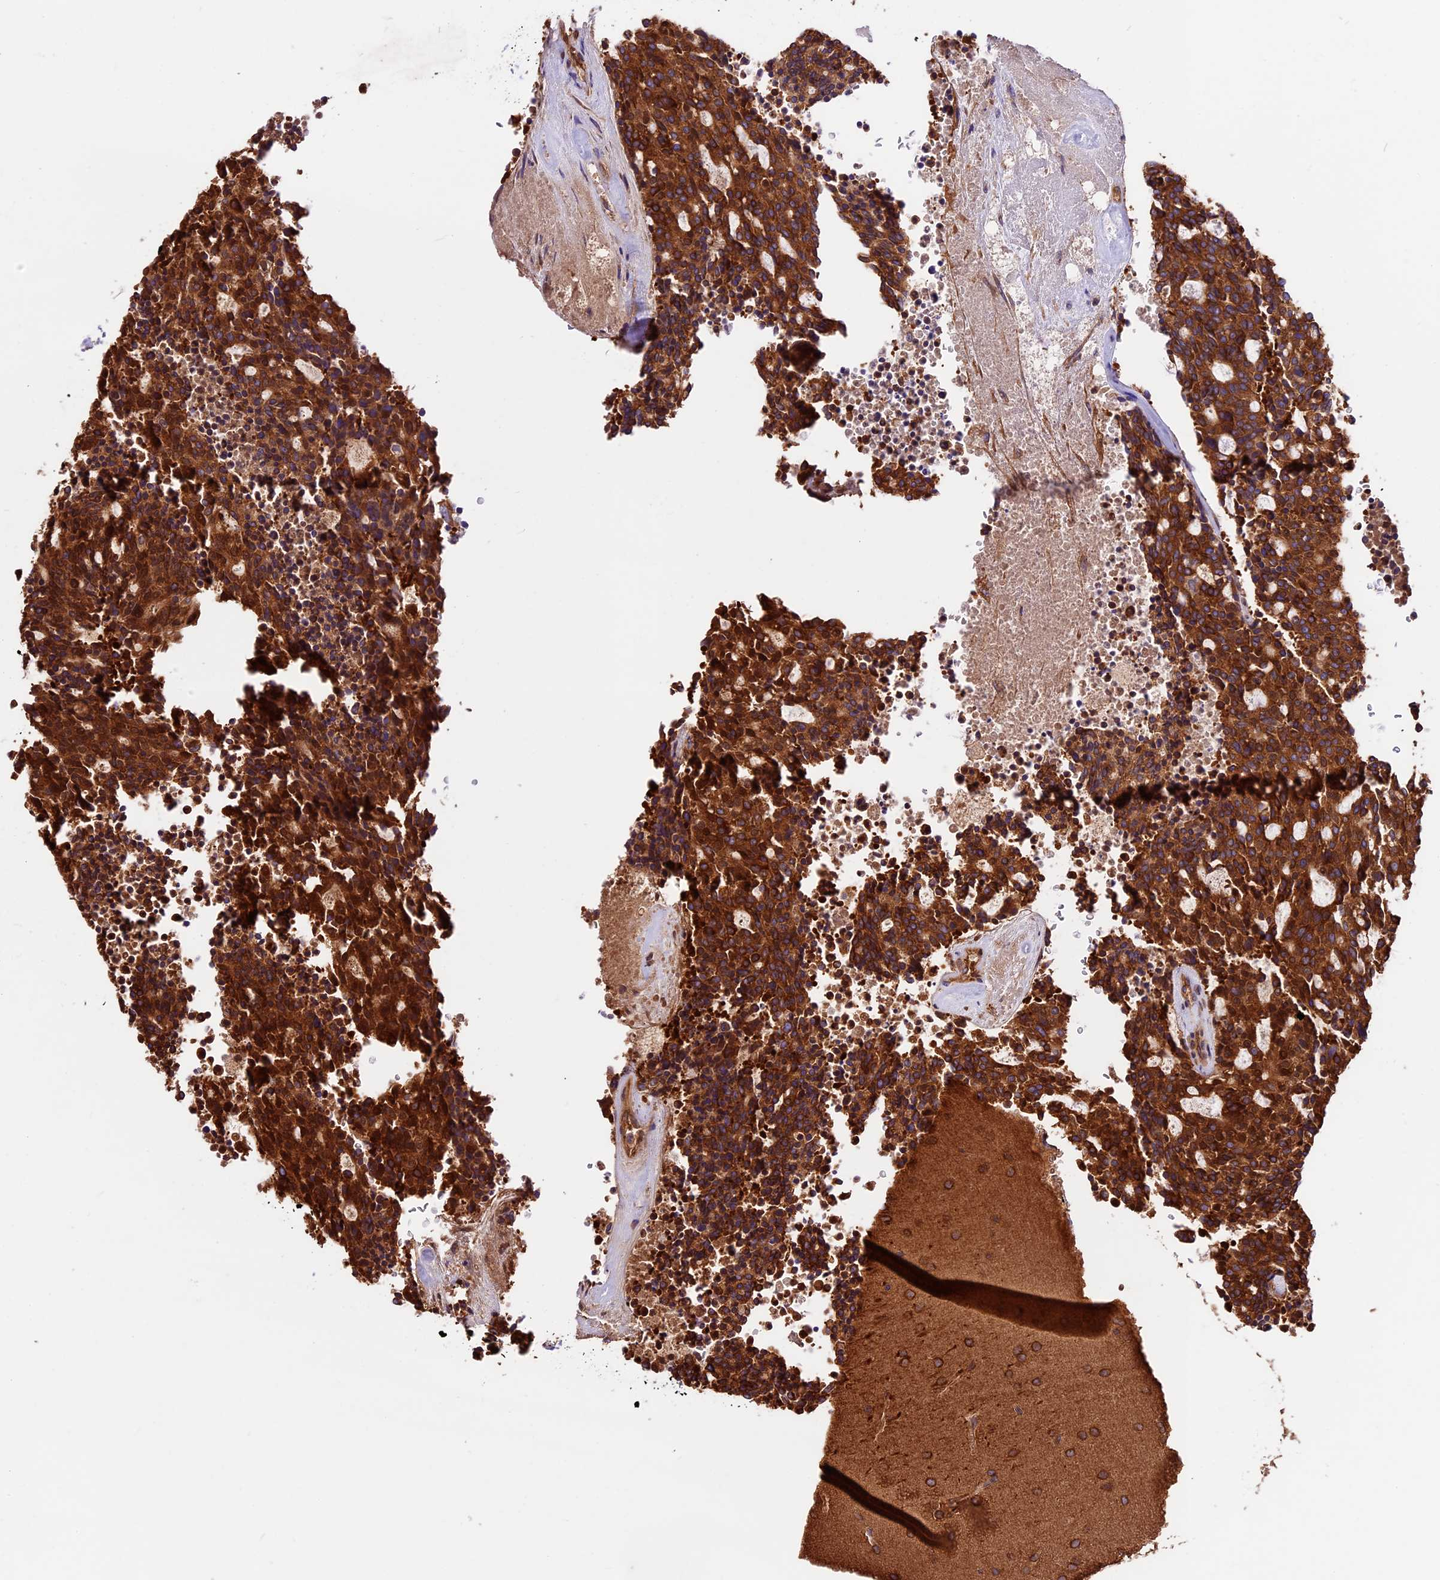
{"staining": {"intensity": "strong", "quantity": ">75%", "location": "cytoplasmic/membranous"}, "tissue": "carcinoid", "cell_type": "Tumor cells", "image_type": "cancer", "snomed": [{"axis": "morphology", "description": "Carcinoid, malignant, NOS"}, {"axis": "topography", "description": "Pancreas"}], "caption": "Brown immunohistochemical staining in human carcinoid displays strong cytoplasmic/membranous expression in approximately >75% of tumor cells.", "gene": "KARS1", "patient": {"sex": "female", "age": 54}}